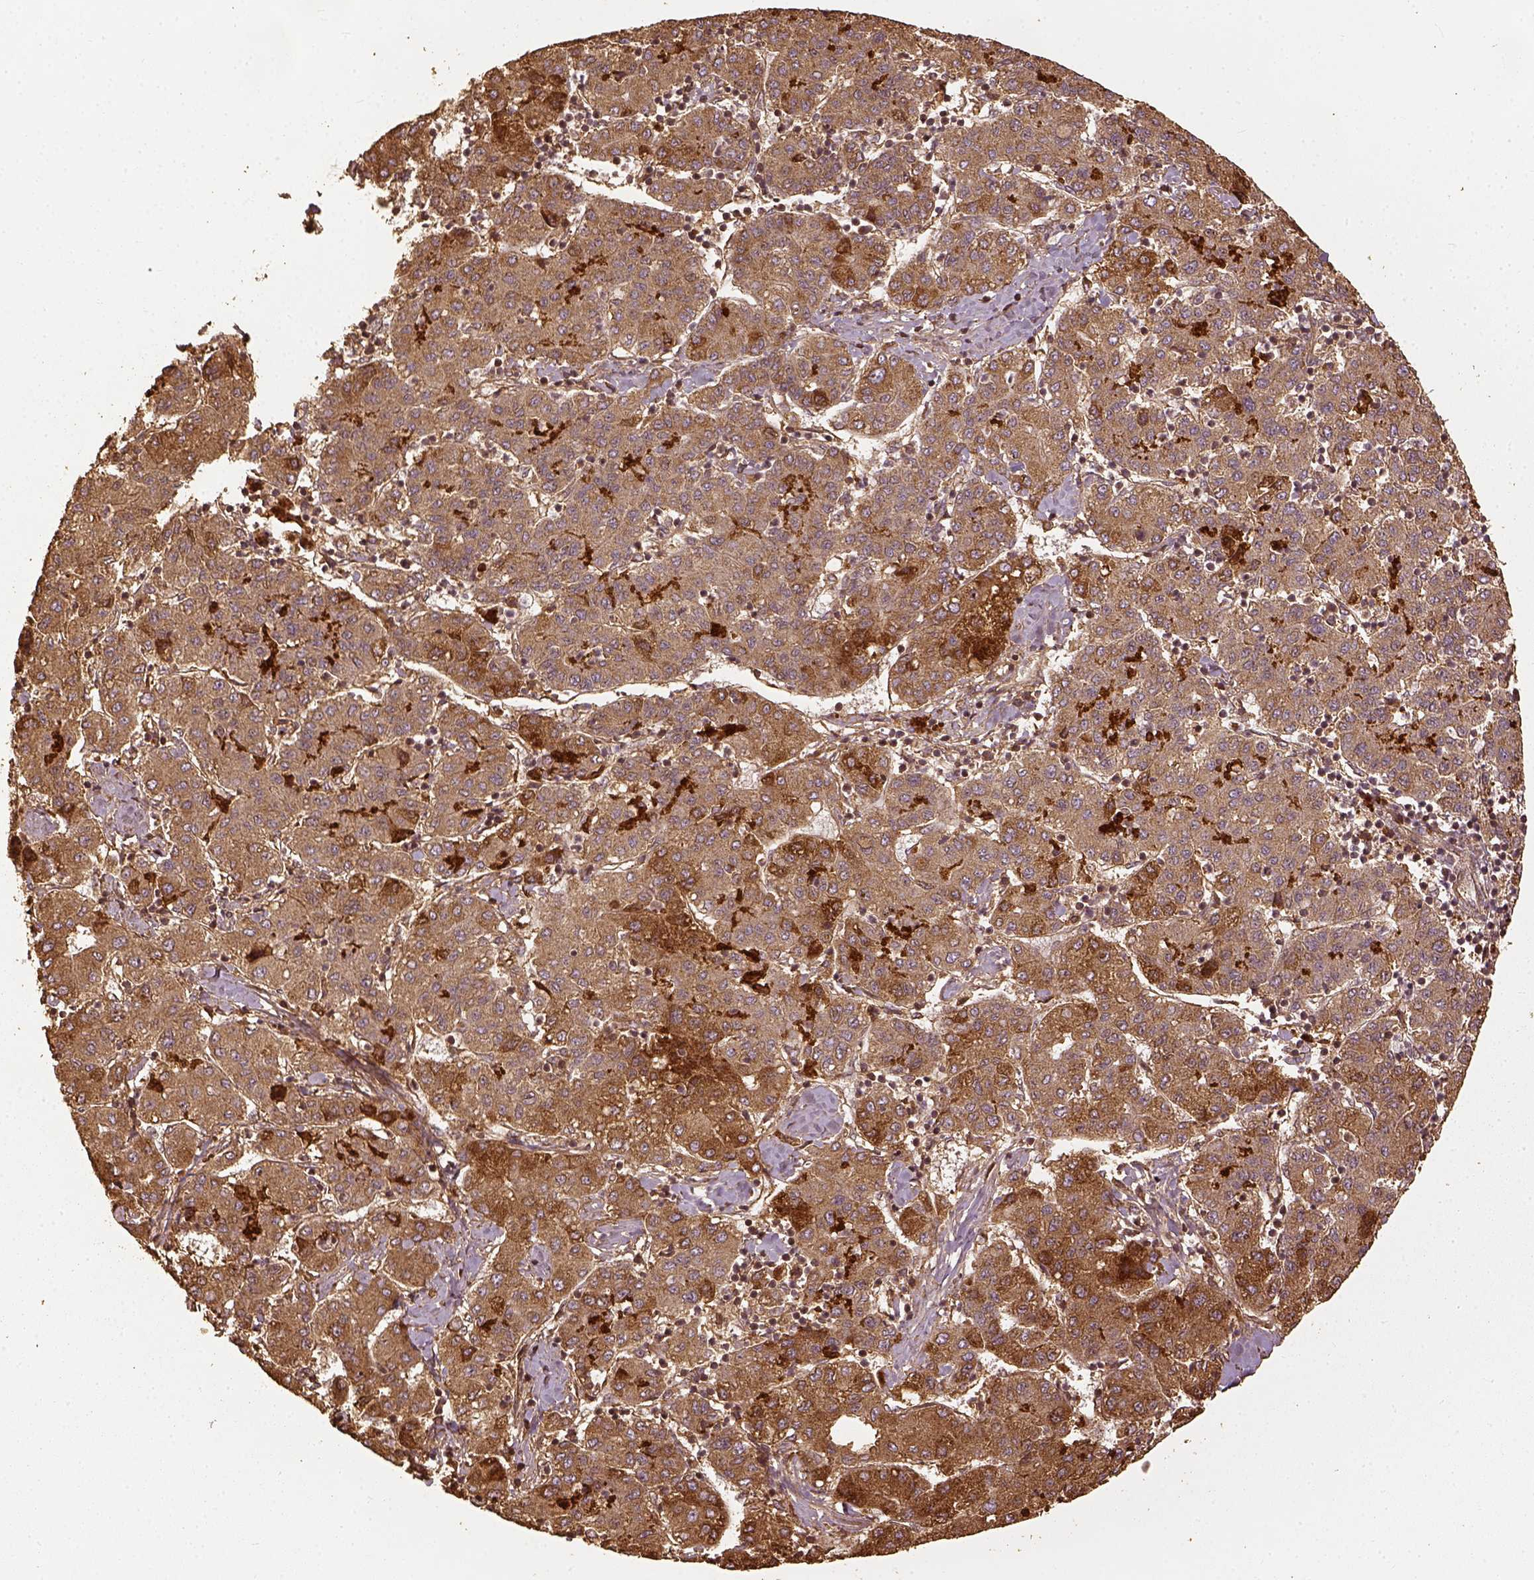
{"staining": {"intensity": "moderate", "quantity": ">75%", "location": "cytoplasmic/membranous"}, "tissue": "liver cancer", "cell_type": "Tumor cells", "image_type": "cancer", "snomed": [{"axis": "morphology", "description": "Carcinoma, Hepatocellular, NOS"}, {"axis": "topography", "description": "Liver"}], "caption": "Immunohistochemical staining of liver cancer displays medium levels of moderate cytoplasmic/membranous expression in approximately >75% of tumor cells.", "gene": "VEGFA", "patient": {"sex": "male", "age": 65}}